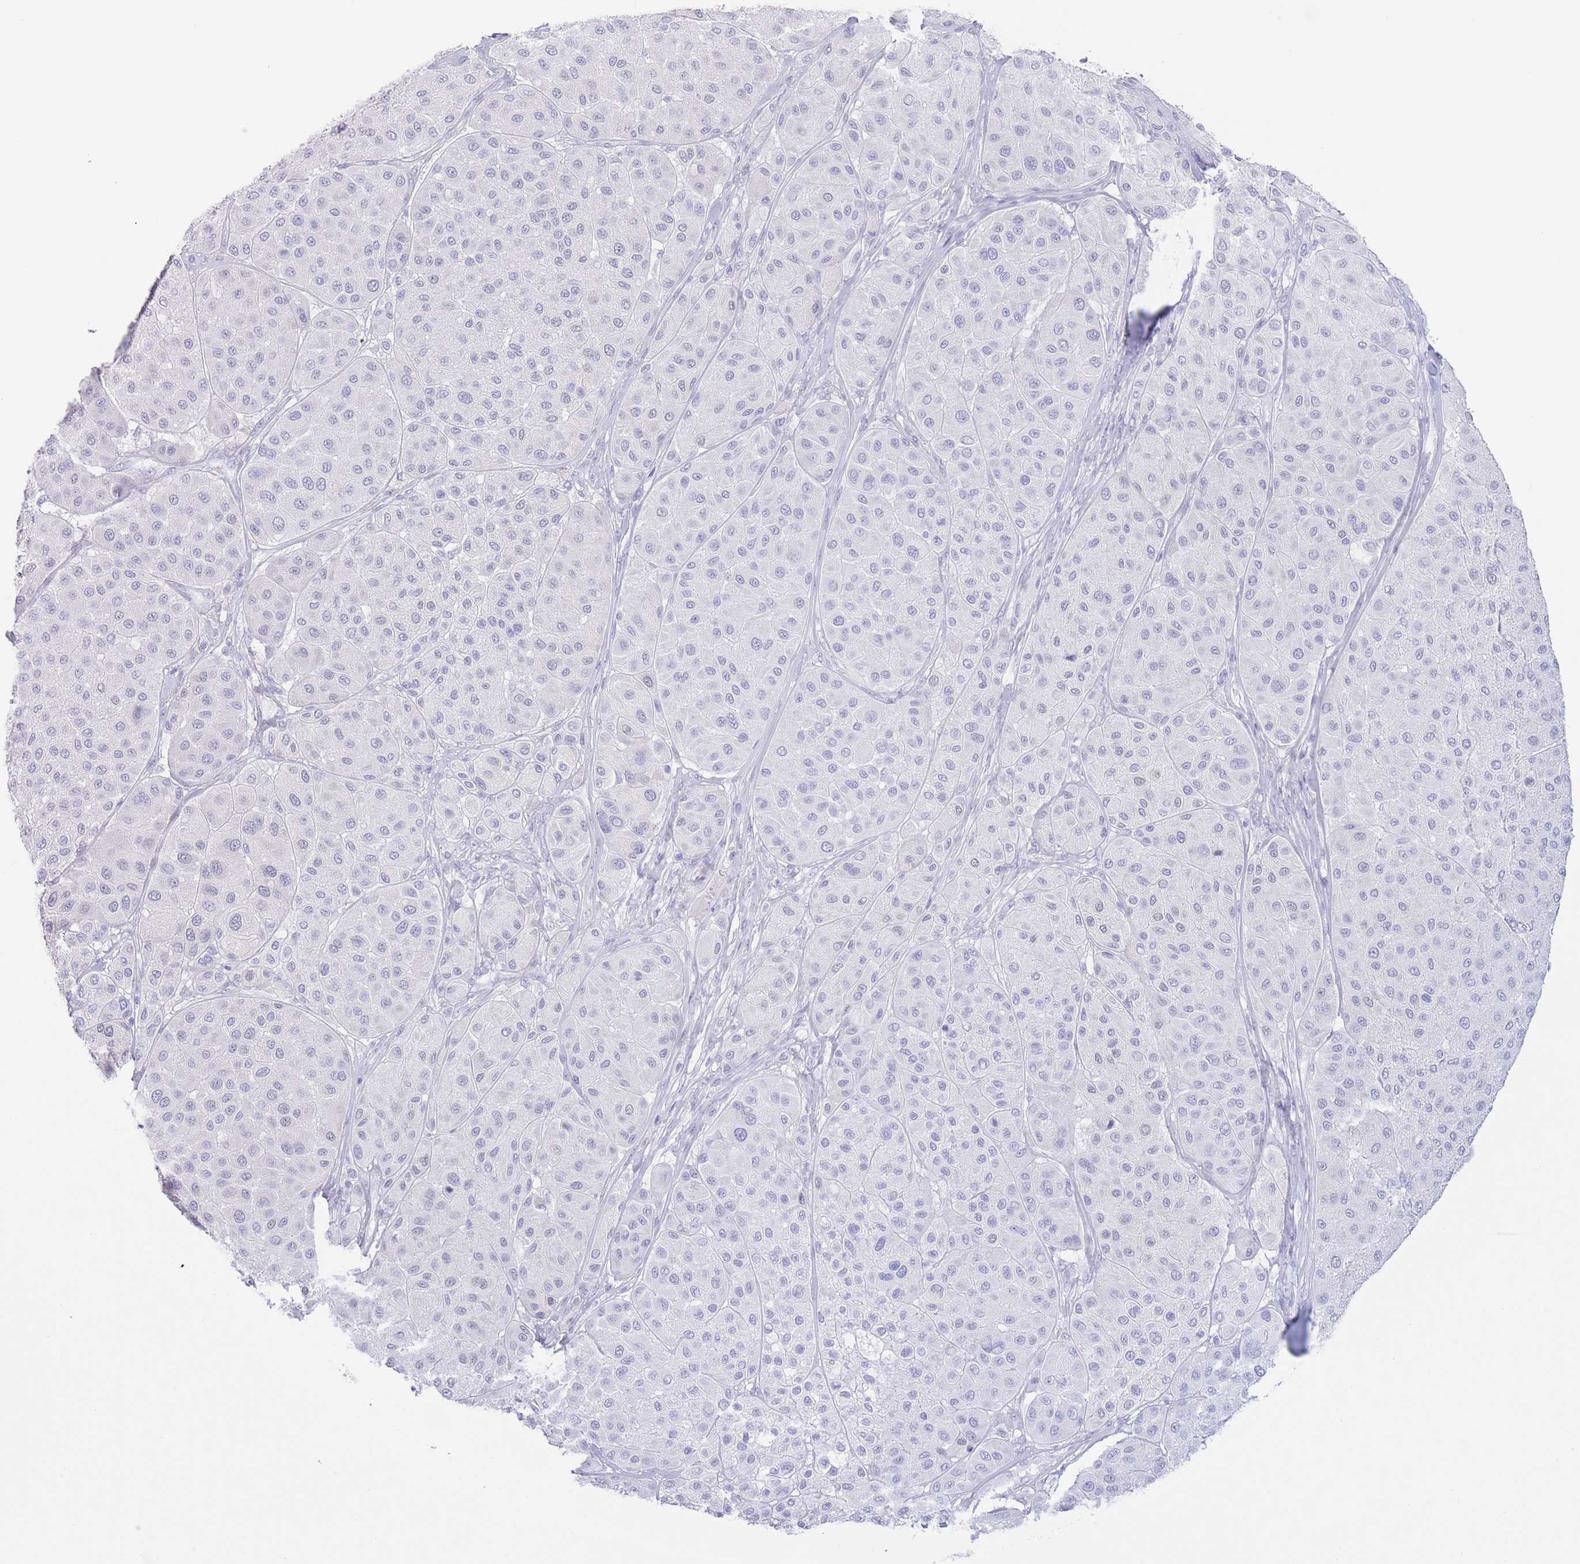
{"staining": {"intensity": "negative", "quantity": "none", "location": "none"}, "tissue": "melanoma", "cell_type": "Tumor cells", "image_type": "cancer", "snomed": [{"axis": "morphology", "description": "Malignant melanoma, Metastatic site"}, {"axis": "topography", "description": "Smooth muscle"}], "caption": "Malignant melanoma (metastatic site) was stained to show a protein in brown. There is no significant staining in tumor cells. (DAB immunohistochemistry (IHC) with hematoxylin counter stain).", "gene": "PKLR", "patient": {"sex": "male", "age": 41}}